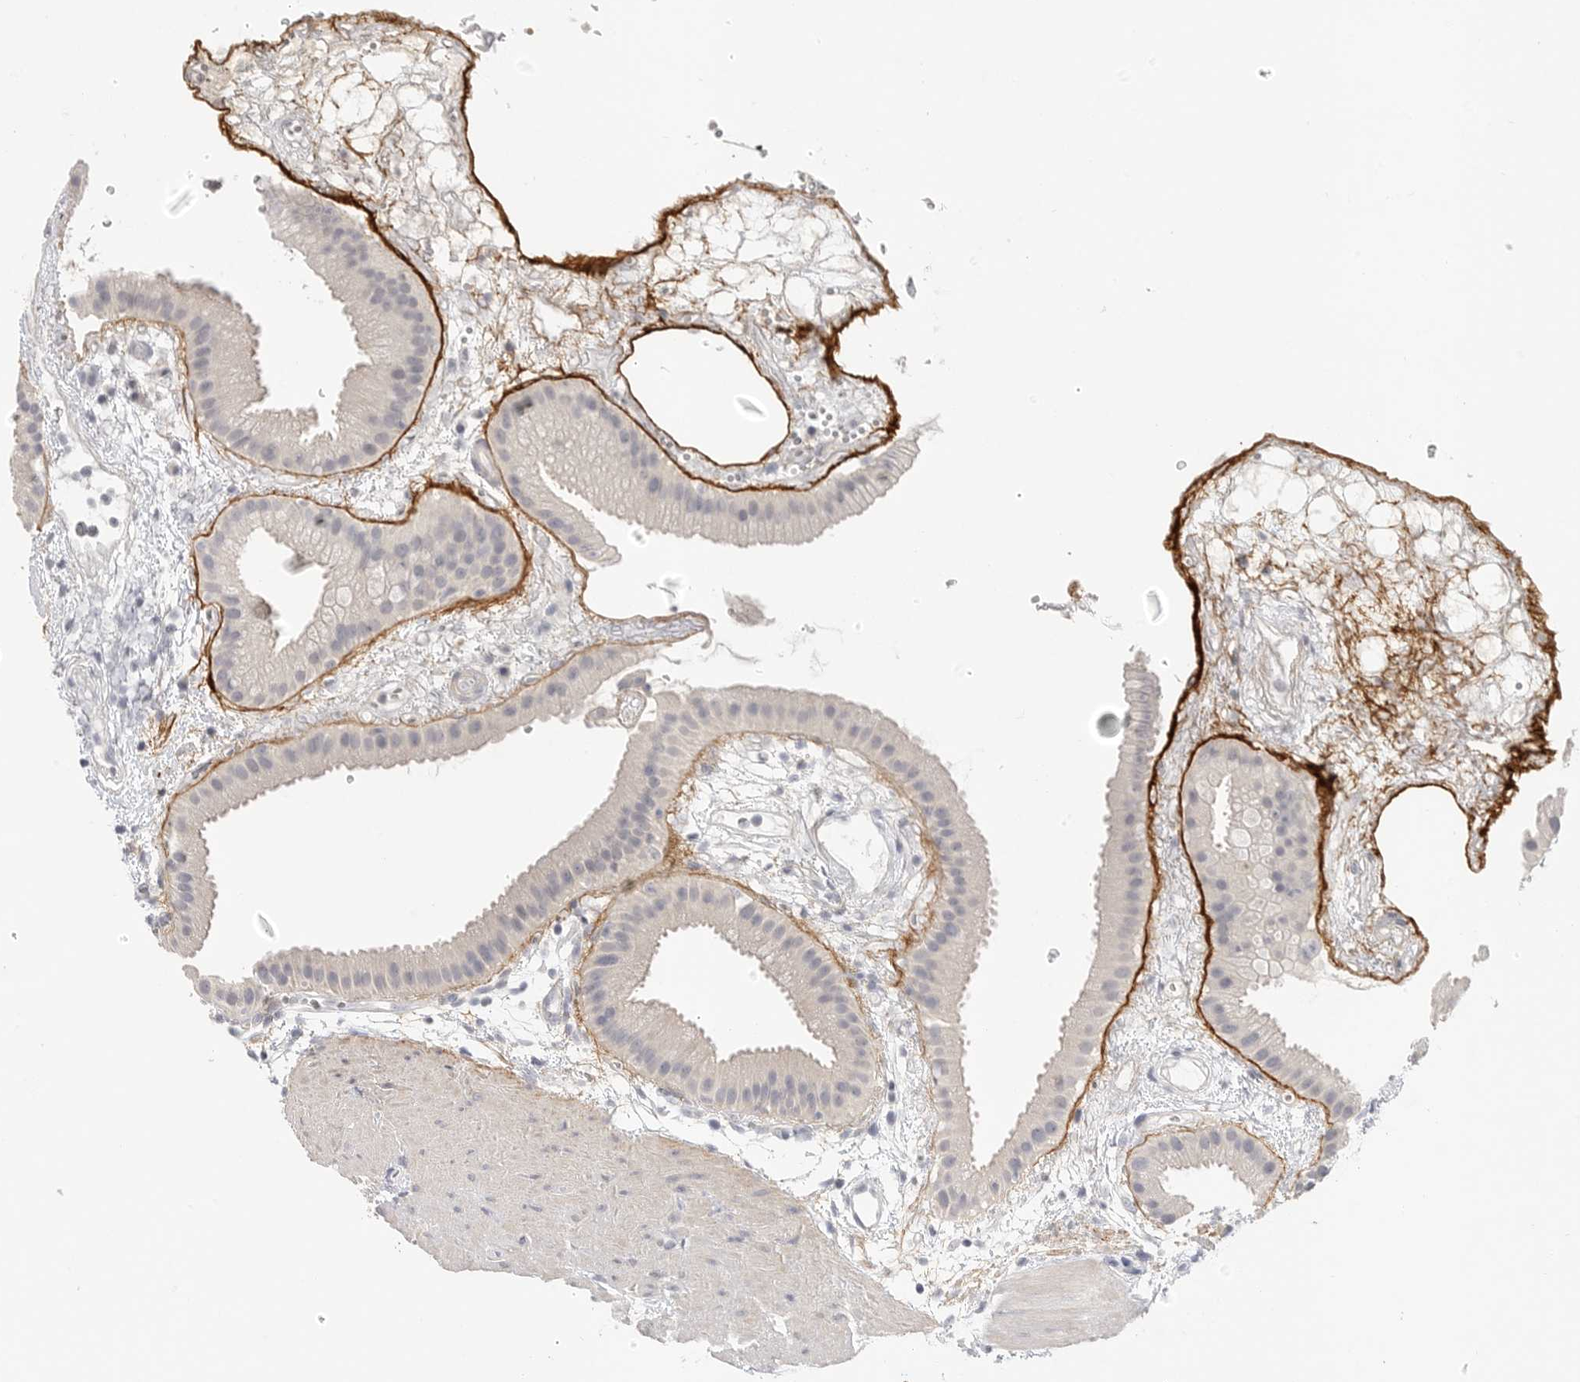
{"staining": {"intensity": "negative", "quantity": "none", "location": "none"}, "tissue": "gallbladder", "cell_type": "Glandular cells", "image_type": "normal", "snomed": [{"axis": "morphology", "description": "Normal tissue, NOS"}, {"axis": "topography", "description": "Gallbladder"}], "caption": "Normal gallbladder was stained to show a protein in brown. There is no significant positivity in glandular cells. (DAB immunohistochemistry with hematoxylin counter stain).", "gene": "FBN2", "patient": {"sex": "female", "age": 64}}